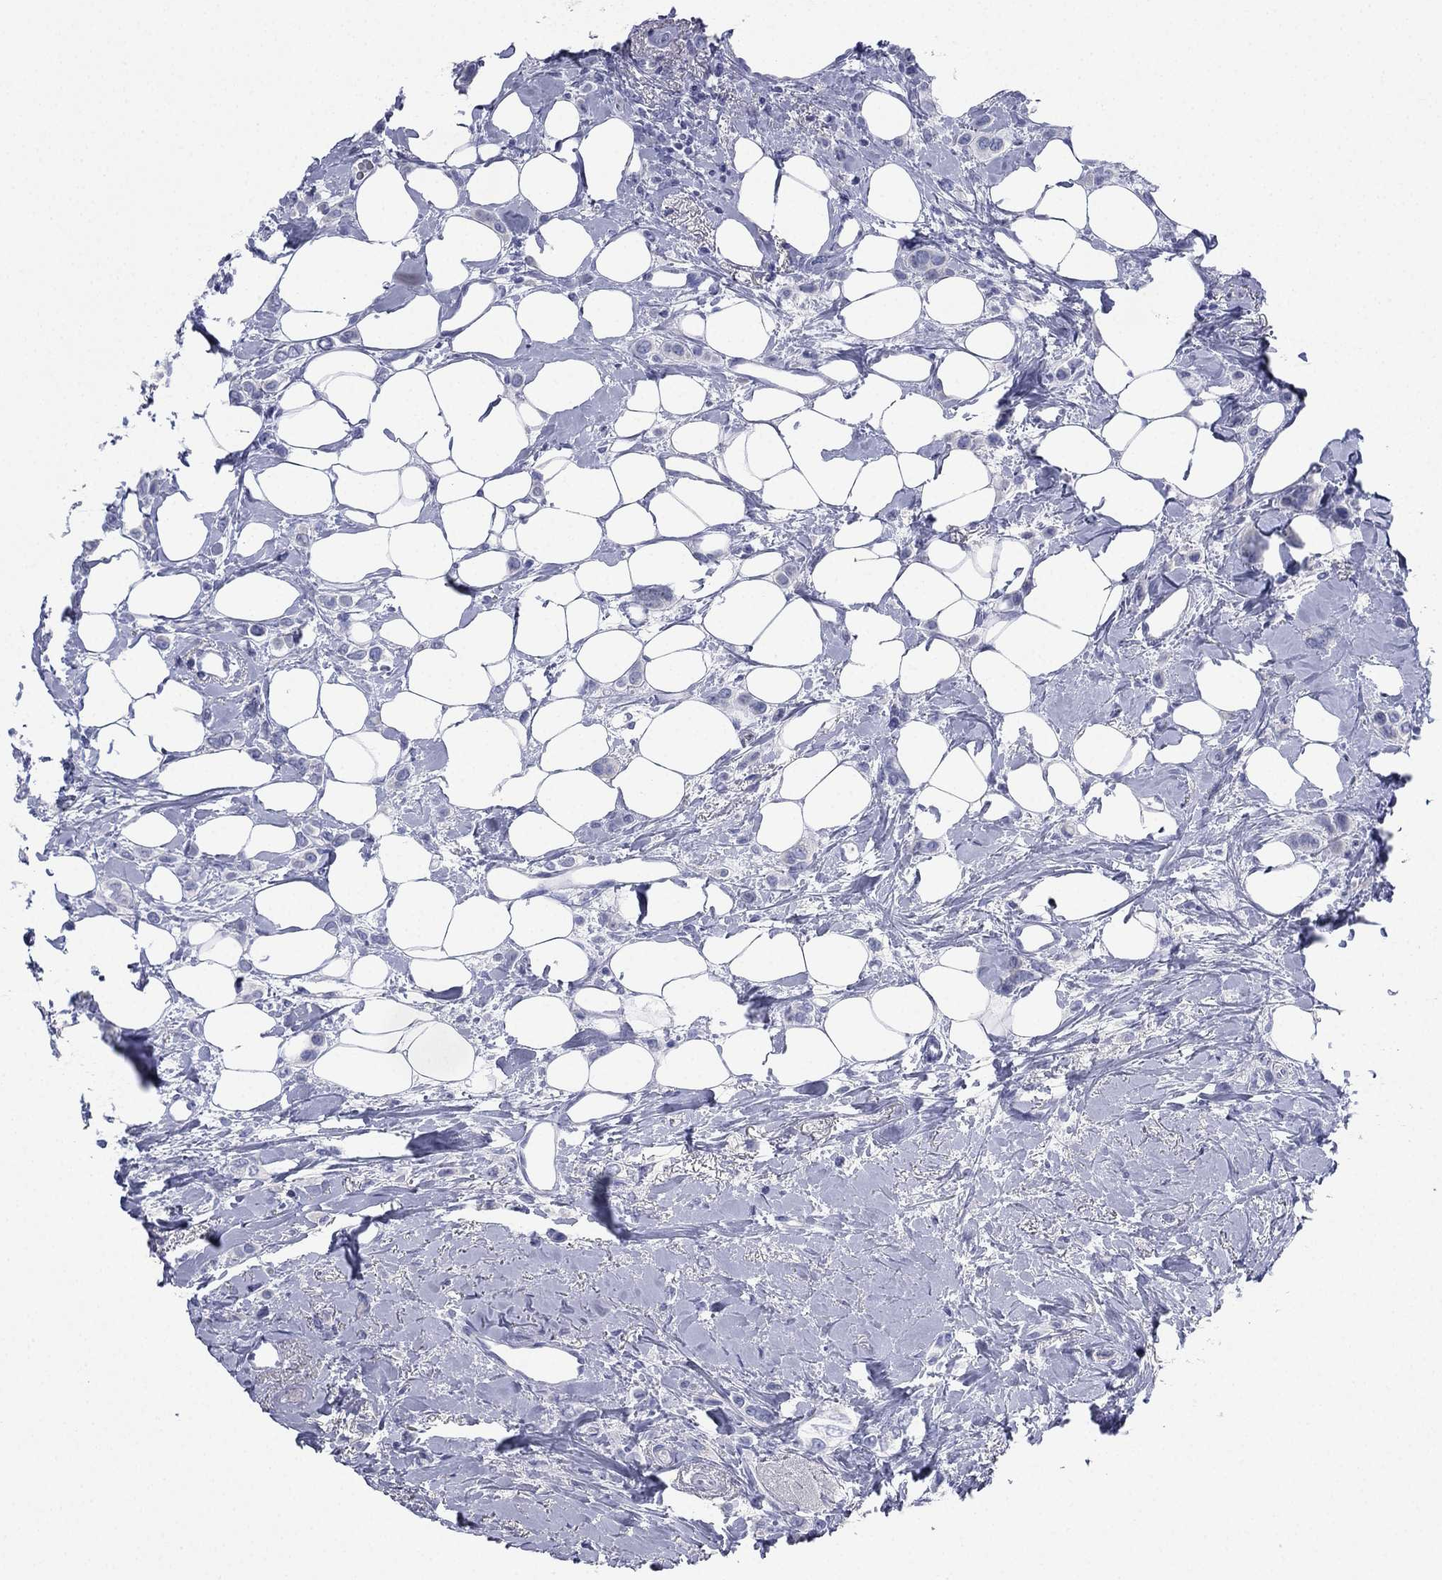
{"staining": {"intensity": "negative", "quantity": "none", "location": "none"}, "tissue": "breast cancer", "cell_type": "Tumor cells", "image_type": "cancer", "snomed": [{"axis": "morphology", "description": "Lobular carcinoma"}, {"axis": "topography", "description": "Breast"}], "caption": "Tumor cells are negative for protein expression in human breast cancer (lobular carcinoma).", "gene": "FCER2", "patient": {"sex": "female", "age": 66}}